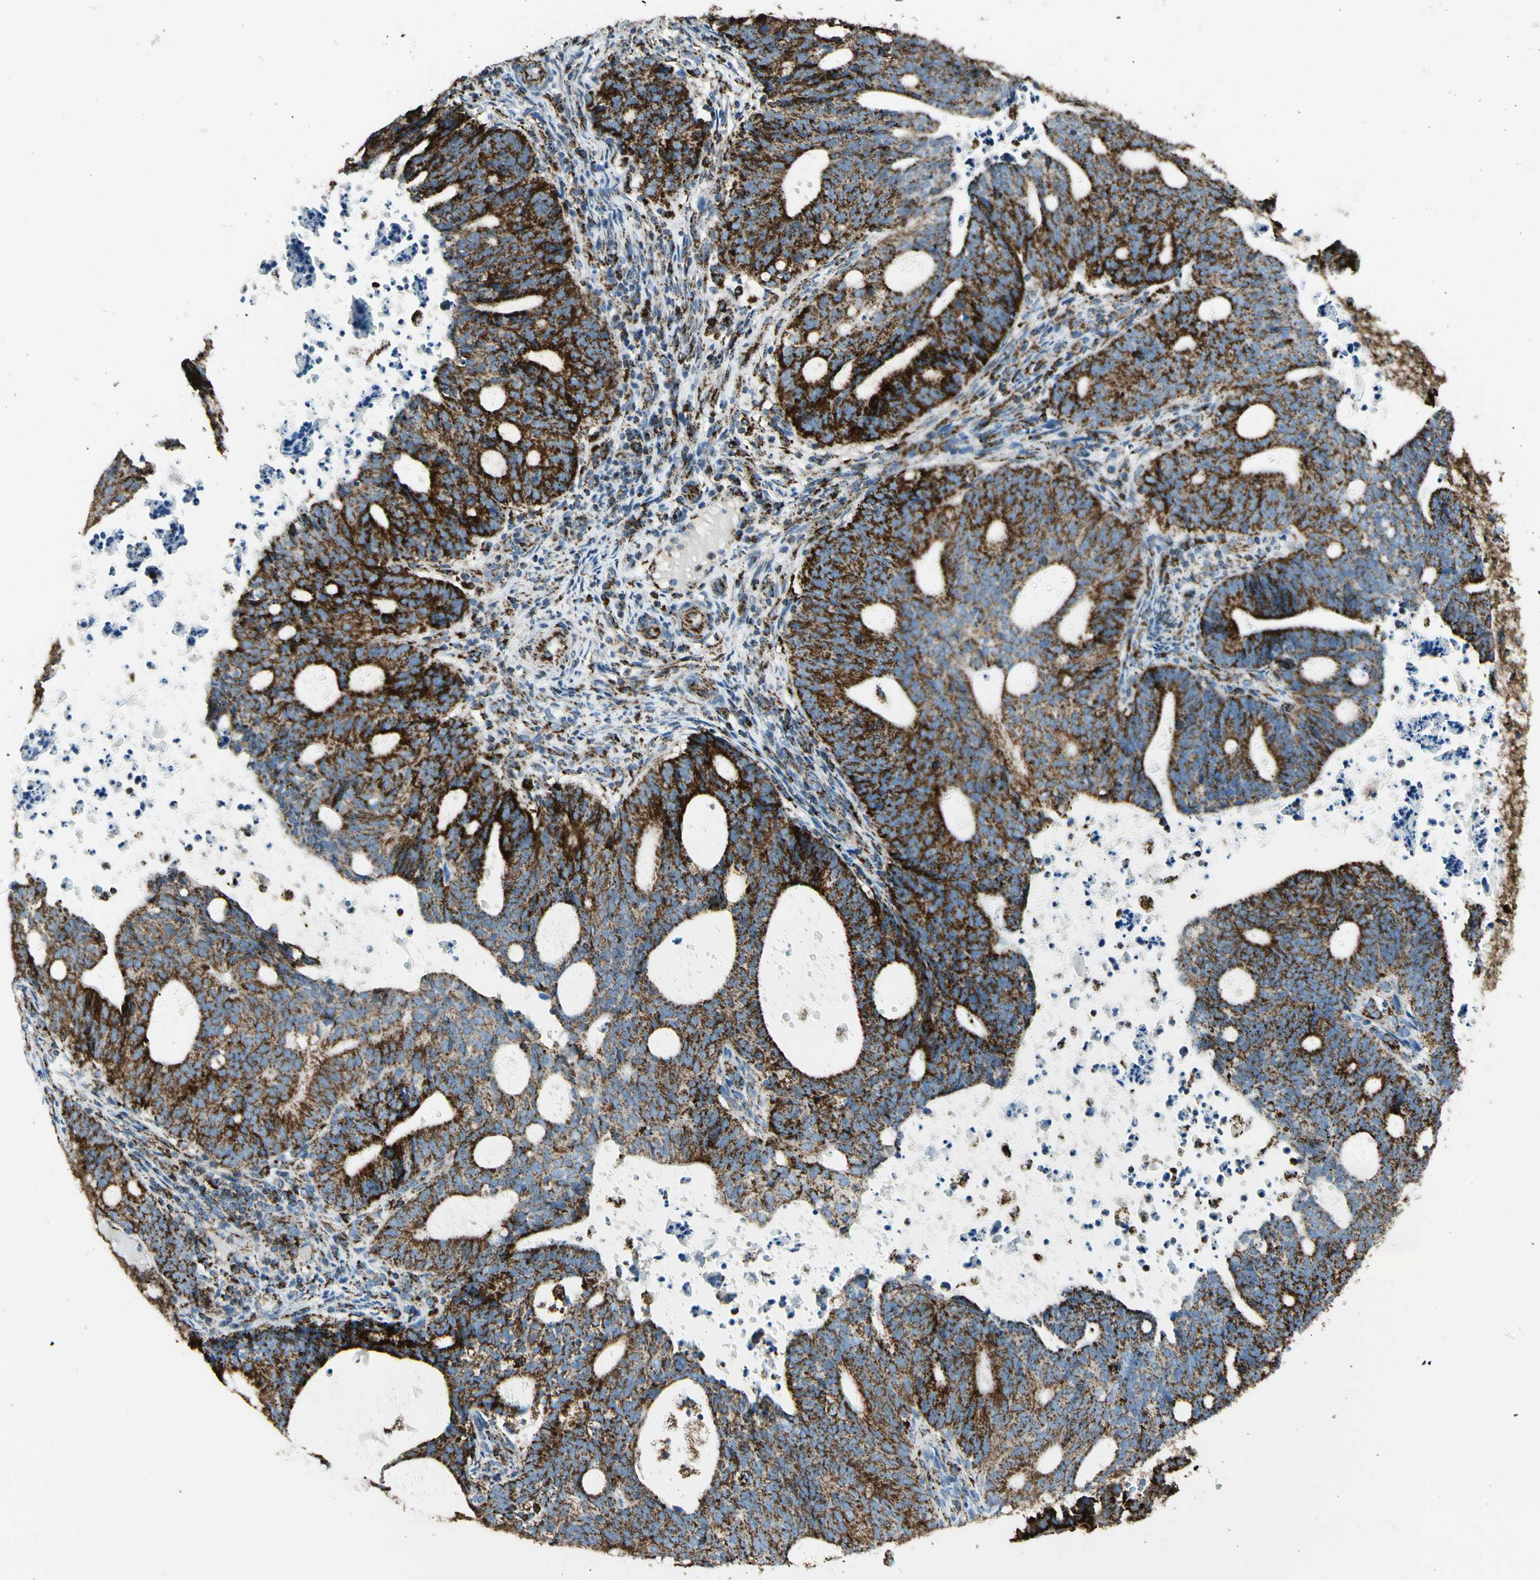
{"staining": {"intensity": "strong", "quantity": ">75%", "location": "cytoplasmic/membranous"}, "tissue": "endometrial cancer", "cell_type": "Tumor cells", "image_type": "cancer", "snomed": [{"axis": "morphology", "description": "Adenocarcinoma, NOS"}, {"axis": "topography", "description": "Uterus"}], "caption": "Strong cytoplasmic/membranous positivity for a protein is present in approximately >75% of tumor cells of adenocarcinoma (endometrial) using IHC.", "gene": "ME2", "patient": {"sex": "female", "age": 83}}